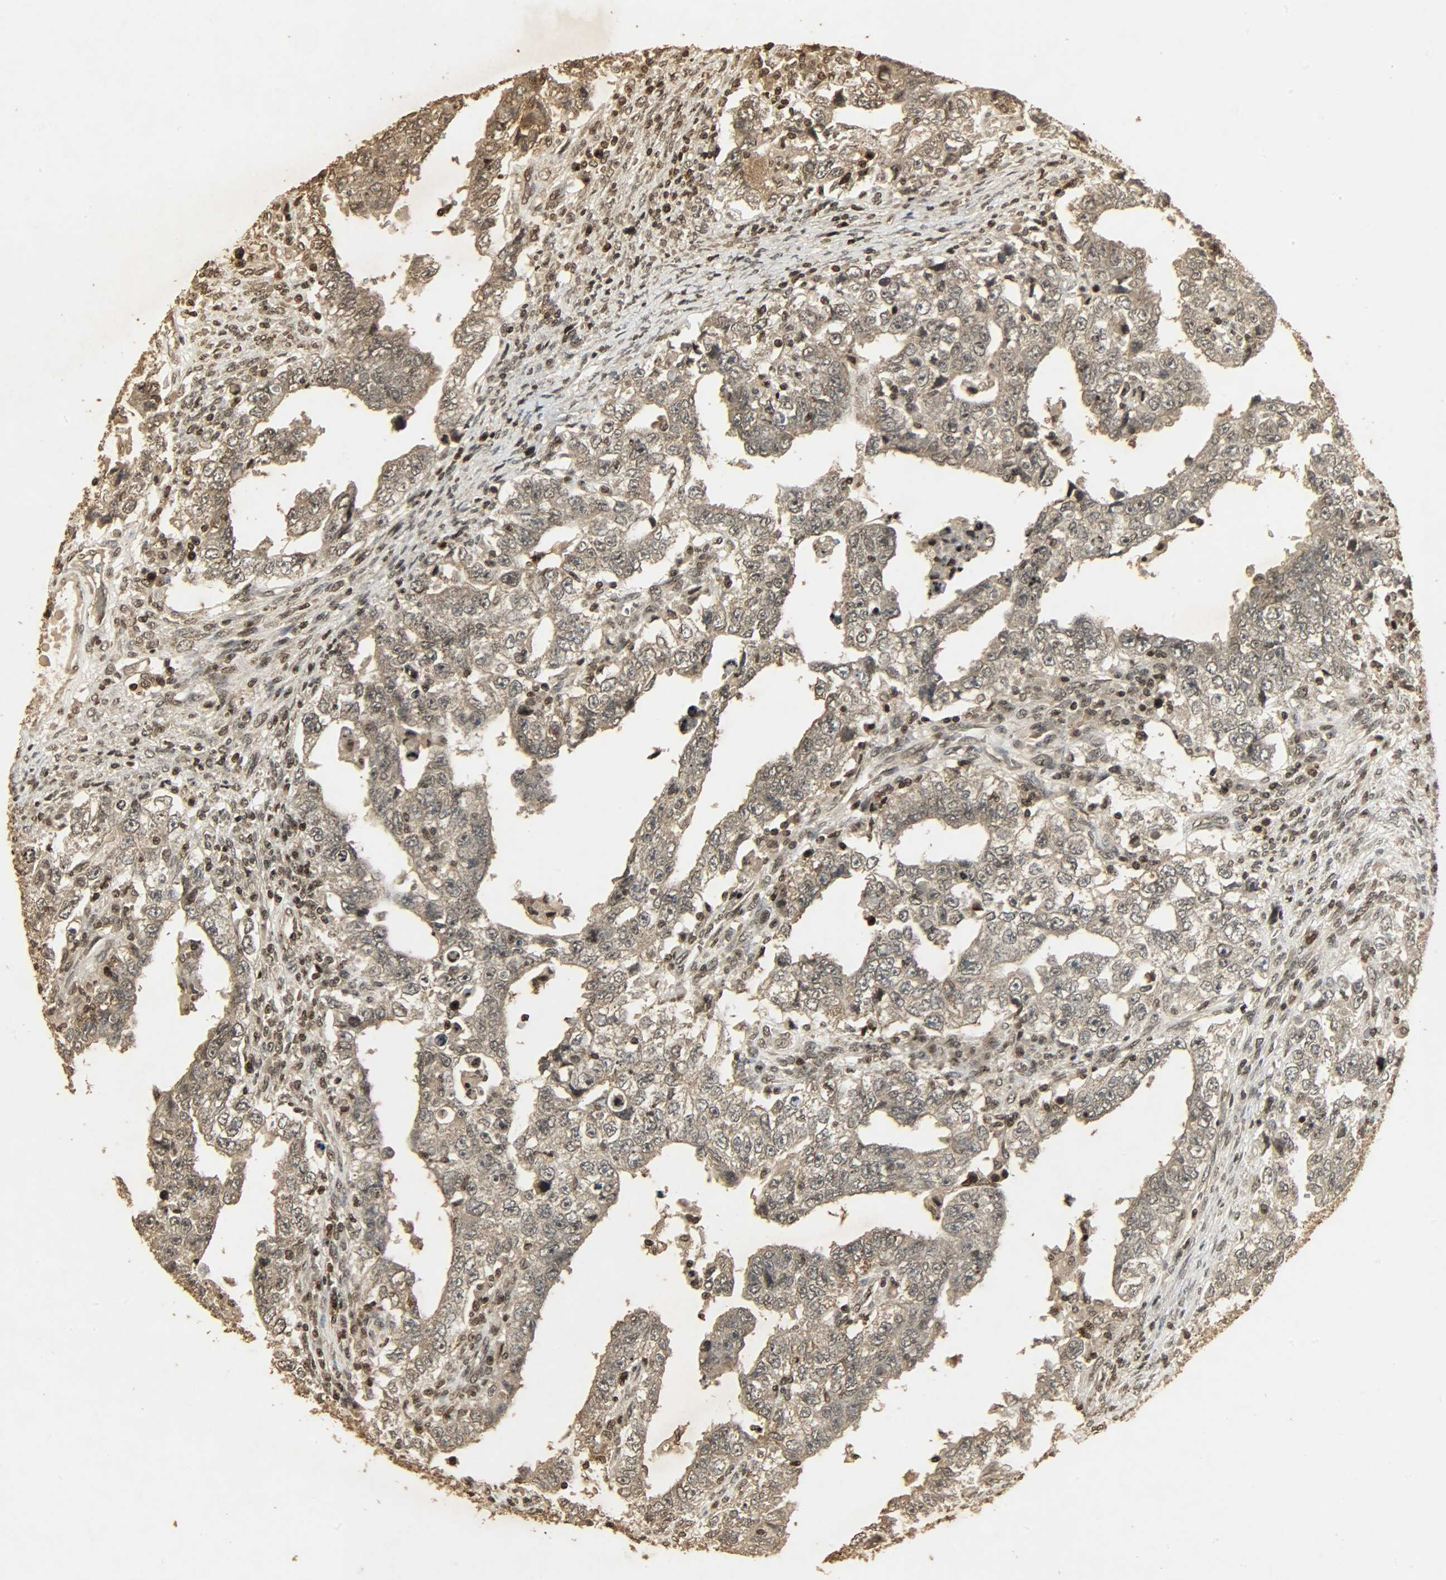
{"staining": {"intensity": "weak", "quantity": ">75%", "location": "cytoplasmic/membranous,nuclear"}, "tissue": "testis cancer", "cell_type": "Tumor cells", "image_type": "cancer", "snomed": [{"axis": "morphology", "description": "Carcinoma, Embryonal, NOS"}, {"axis": "topography", "description": "Testis"}], "caption": "Testis cancer (embryonal carcinoma) was stained to show a protein in brown. There is low levels of weak cytoplasmic/membranous and nuclear staining in about >75% of tumor cells. (brown staining indicates protein expression, while blue staining denotes nuclei).", "gene": "PPP3R1", "patient": {"sex": "male", "age": 26}}